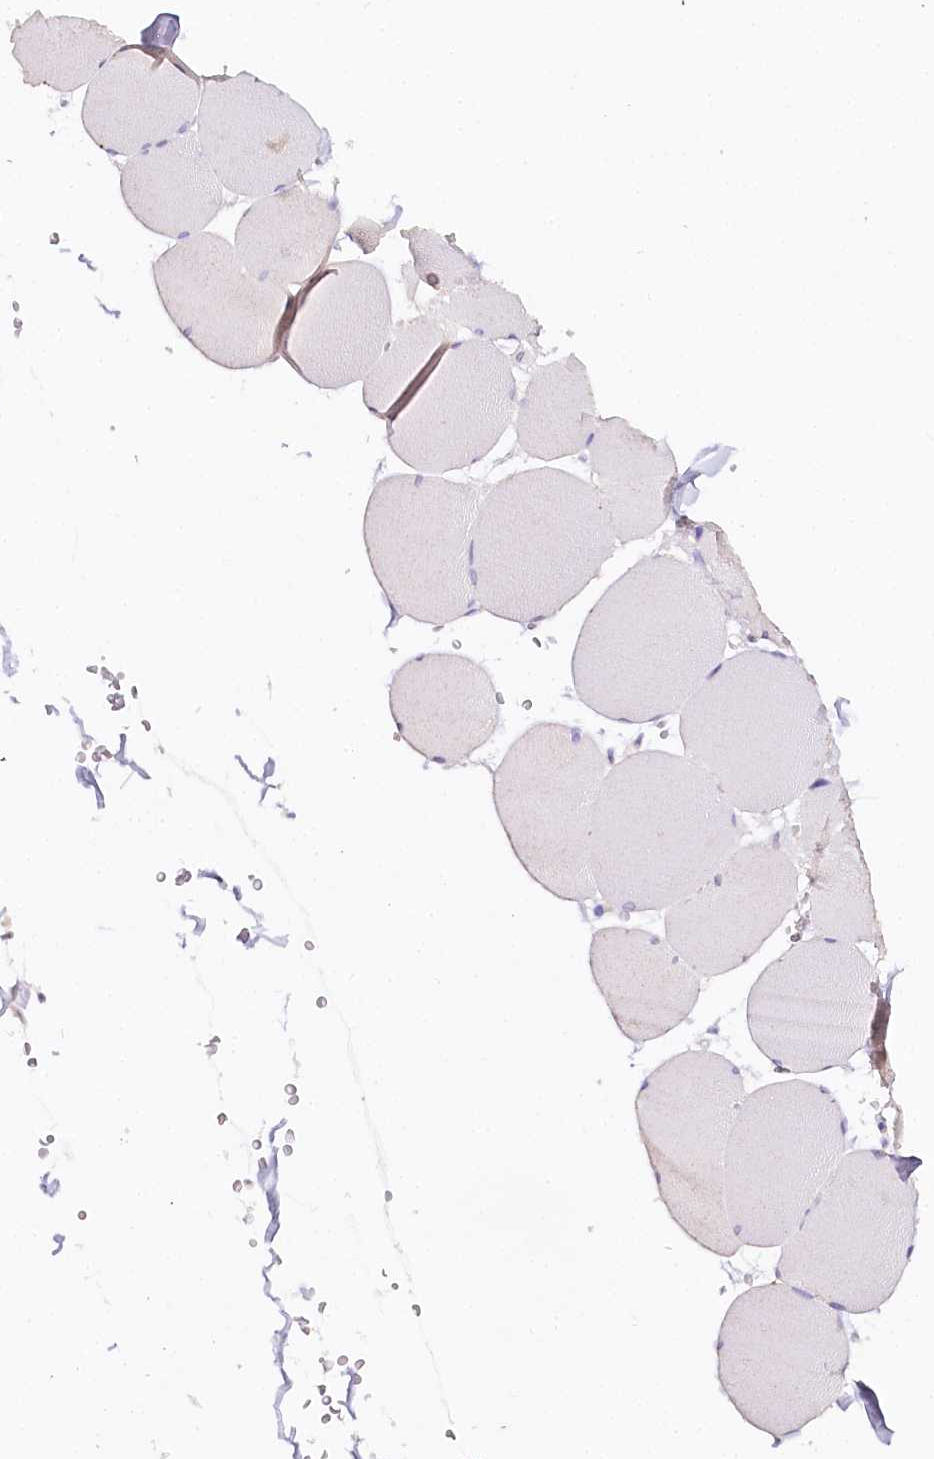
{"staining": {"intensity": "negative", "quantity": "none", "location": "none"}, "tissue": "skeletal muscle", "cell_type": "Myocytes", "image_type": "normal", "snomed": [{"axis": "morphology", "description": "Normal tissue, NOS"}, {"axis": "topography", "description": "Skeletal muscle"}, {"axis": "topography", "description": "Head-Neck"}], "caption": "Immunohistochemistry (IHC) image of benign skeletal muscle stained for a protein (brown), which demonstrates no expression in myocytes. (DAB (3,3'-diaminobenzidine) immunohistochemistry (IHC), high magnification).", "gene": "TP53", "patient": {"sex": "male", "age": 66}}